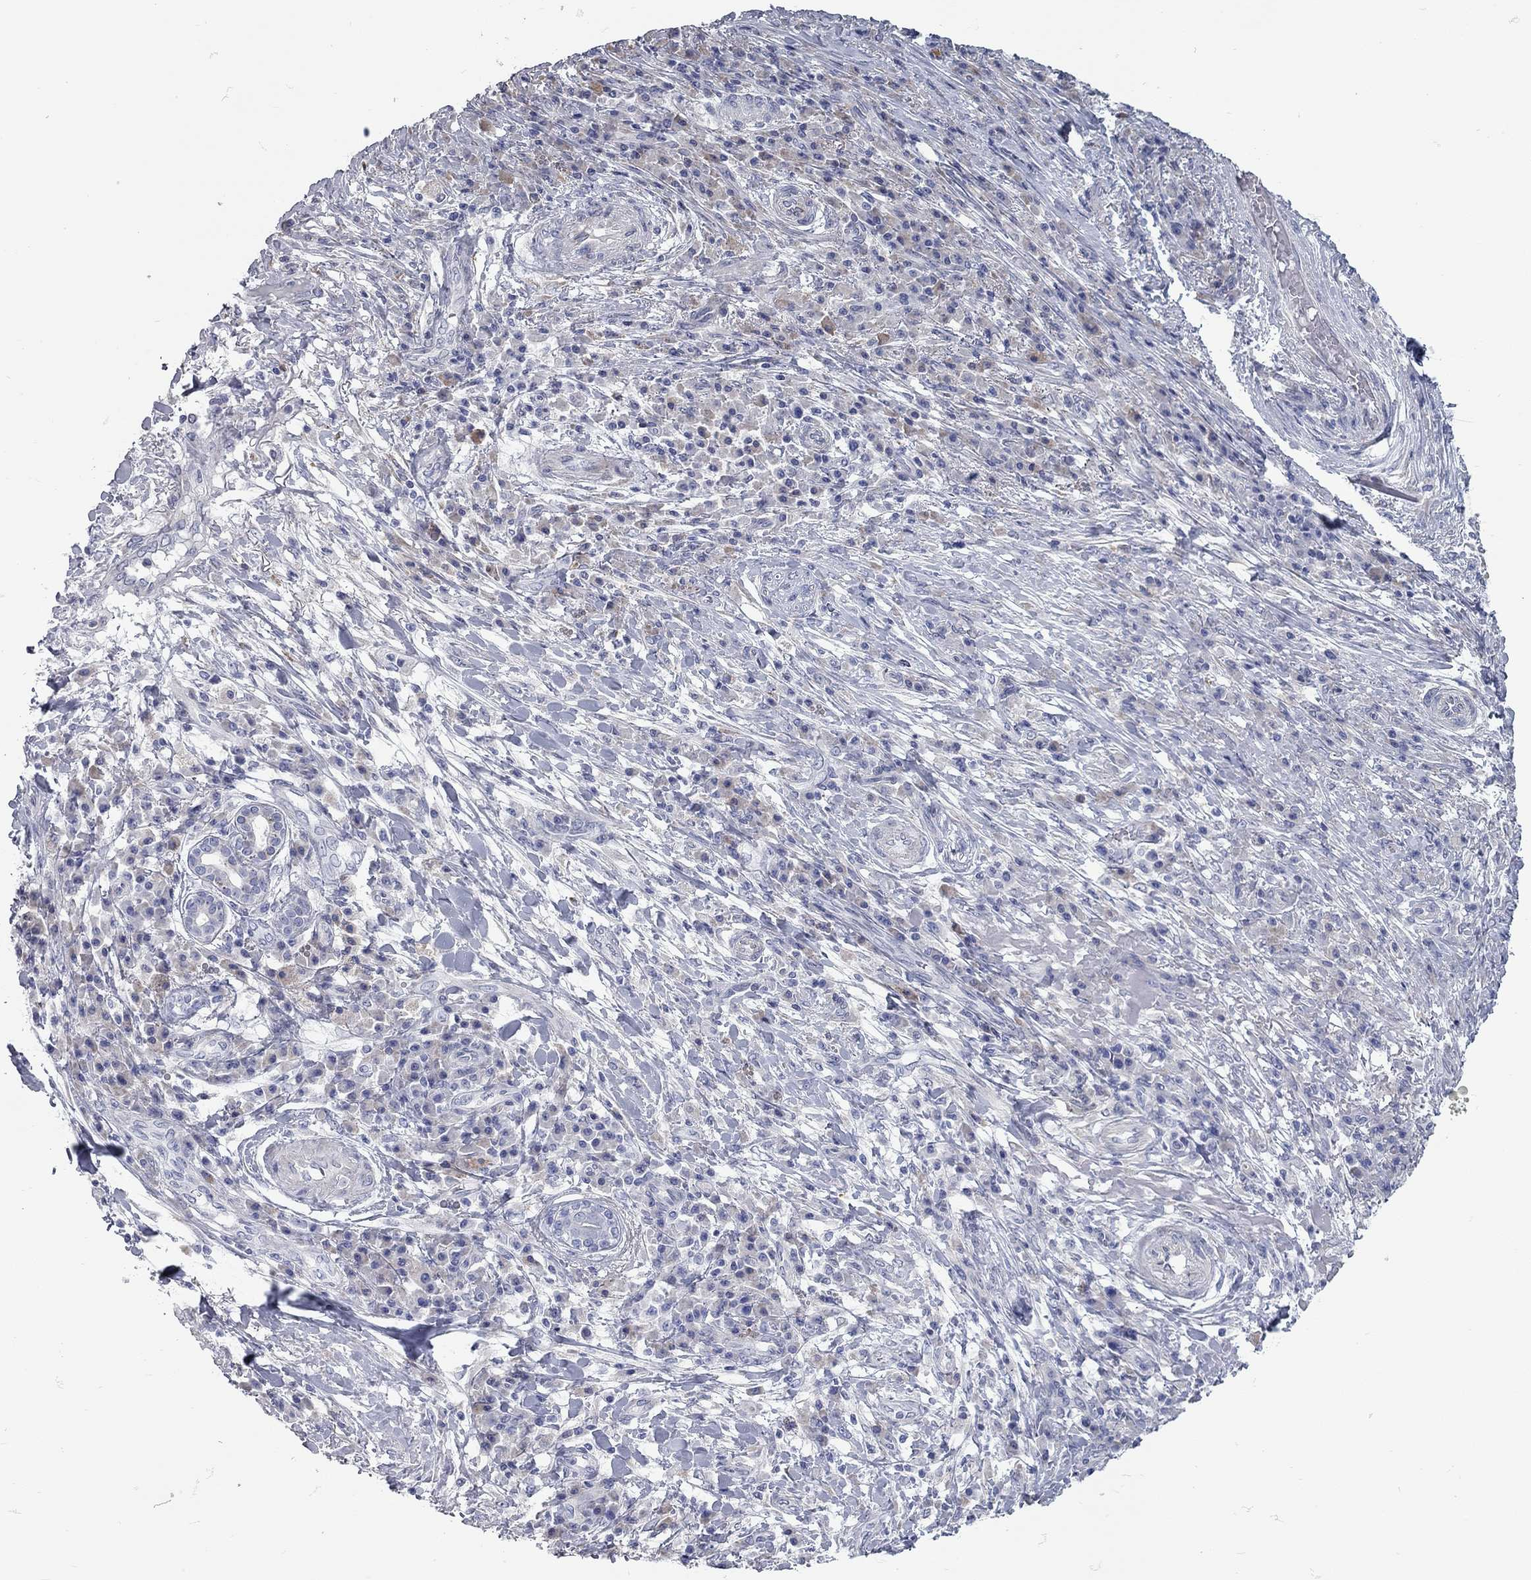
{"staining": {"intensity": "negative", "quantity": "none", "location": "none"}, "tissue": "skin cancer", "cell_type": "Tumor cells", "image_type": "cancer", "snomed": [{"axis": "morphology", "description": "Squamous cell carcinoma, NOS"}, {"axis": "topography", "description": "Skin"}], "caption": "This micrograph is of skin cancer stained with immunohistochemistry (IHC) to label a protein in brown with the nuclei are counter-stained blue. There is no staining in tumor cells.", "gene": "XAGE2", "patient": {"sex": "male", "age": 92}}